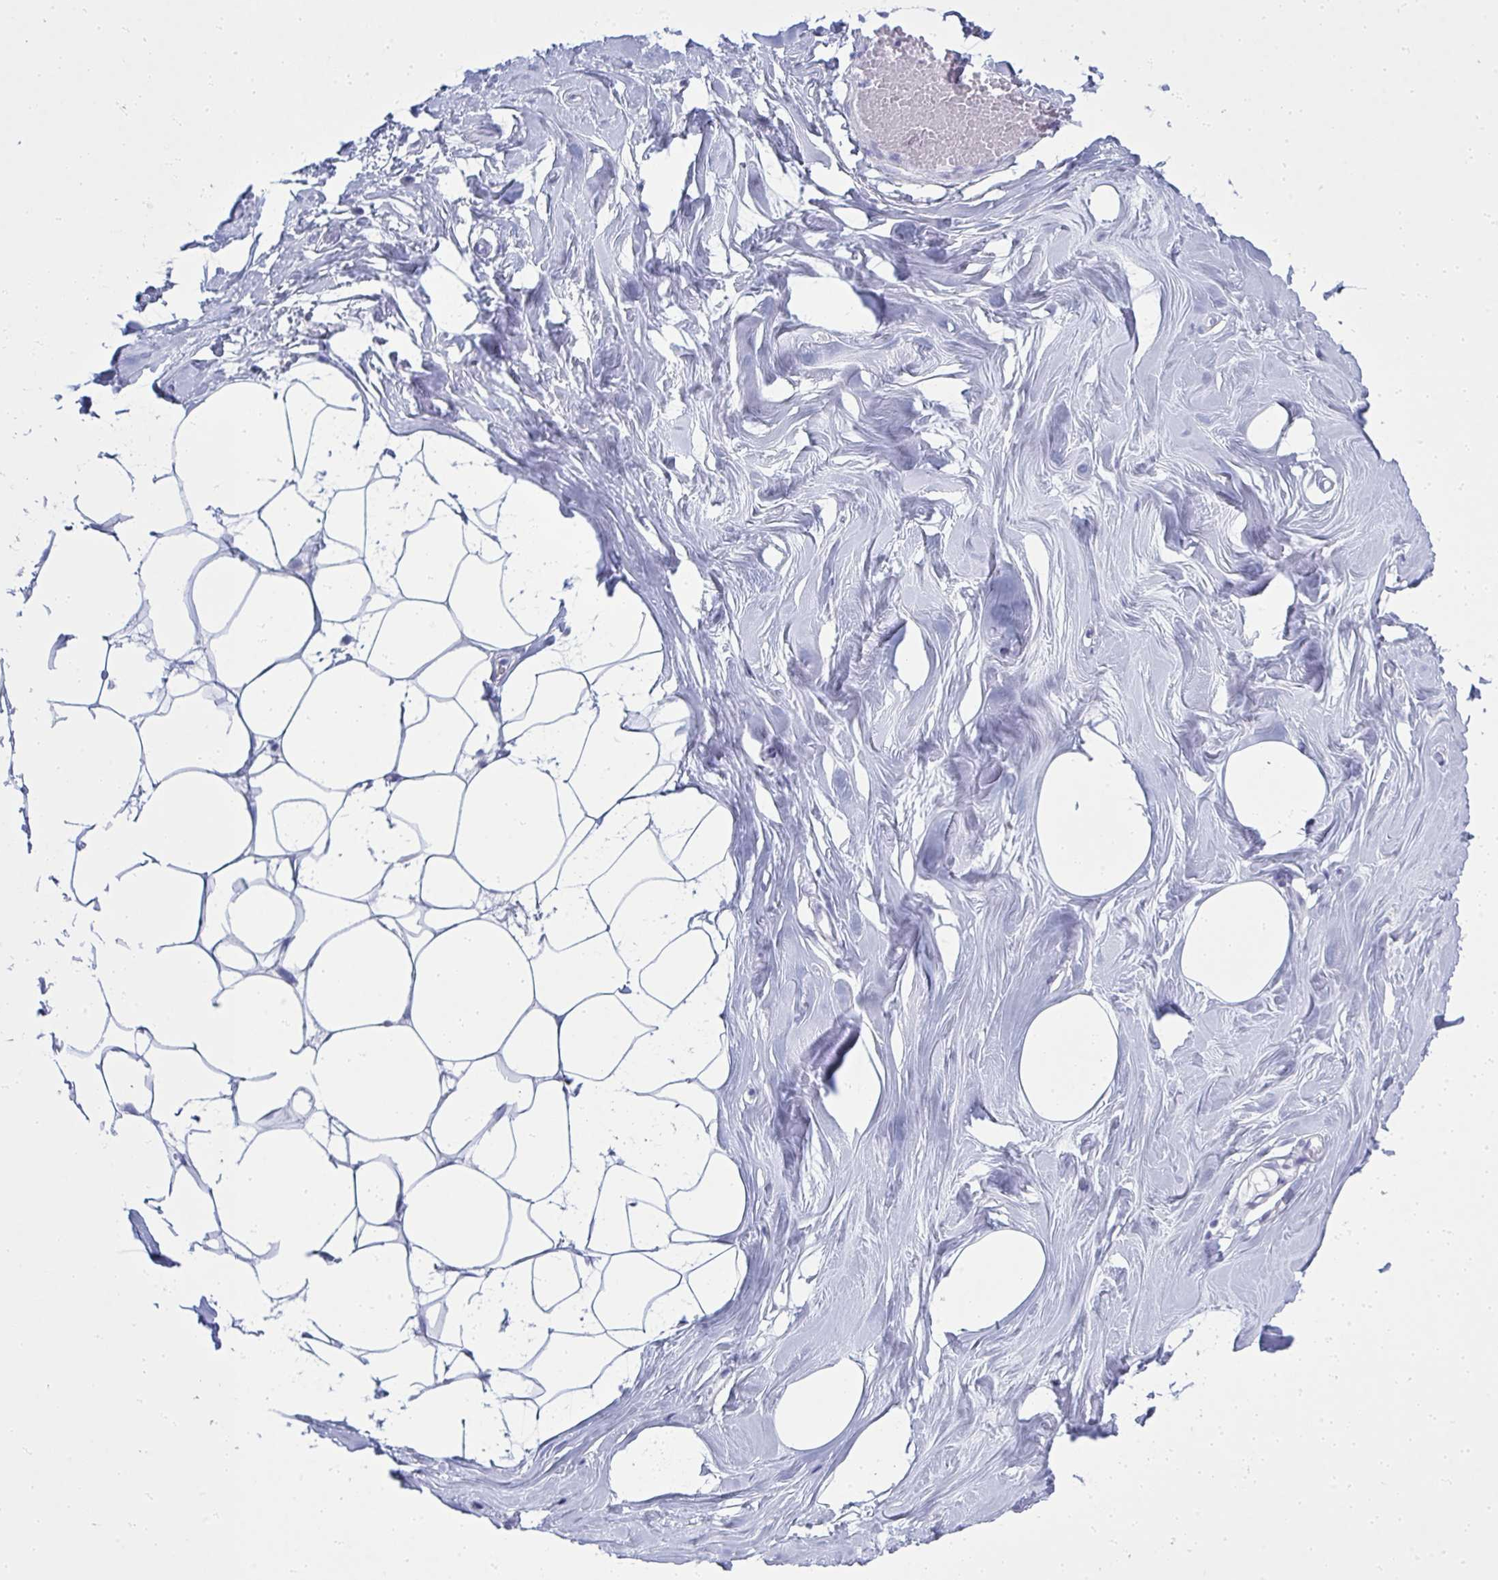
{"staining": {"intensity": "negative", "quantity": "none", "location": "none"}, "tissue": "breast", "cell_type": "Adipocytes", "image_type": "normal", "snomed": [{"axis": "morphology", "description": "Normal tissue, NOS"}, {"axis": "topography", "description": "Breast"}], "caption": "Immunohistochemistry (IHC) histopathology image of normal human breast stained for a protein (brown), which shows no staining in adipocytes. (Brightfield microscopy of DAB (3,3'-diaminobenzidine) IHC at high magnification).", "gene": "QDPR", "patient": {"sex": "female", "age": 27}}